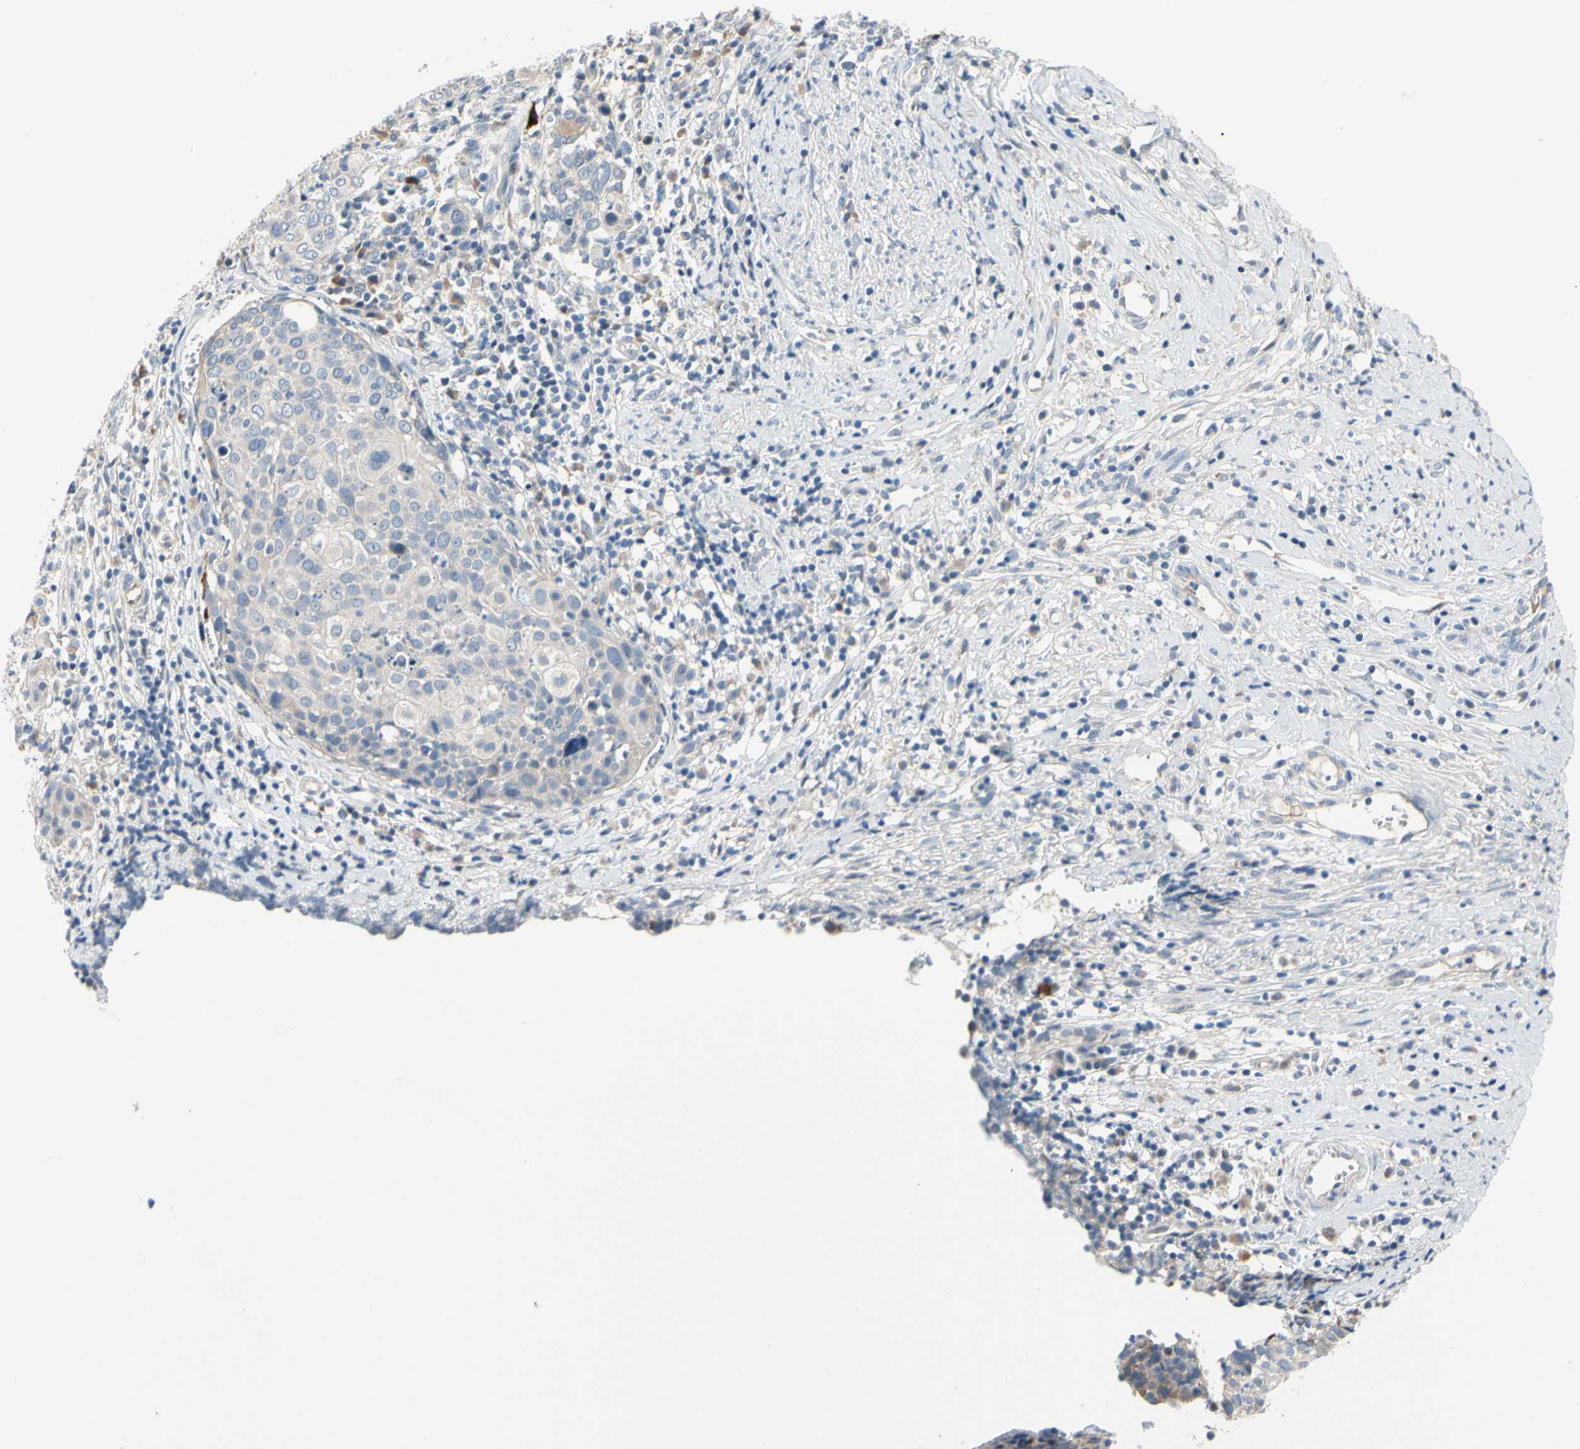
{"staining": {"intensity": "negative", "quantity": "none", "location": "none"}, "tissue": "cervical cancer", "cell_type": "Tumor cells", "image_type": "cancer", "snomed": [{"axis": "morphology", "description": "Squamous cell carcinoma, NOS"}, {"axis": "topography", "description": "Cervix"}], "caption": "Photomicrograph shows no protein expression in tumor cells of cervical cancer (squamous cell carcinoma) tissue. The staining is performed using DAB (3,3'-diaminobenzidine) brown chromogen with nuclei counter-stained in using hematoxylin.", "gene": "NFASC", "patient": {"sex": "female", "age": 40}}